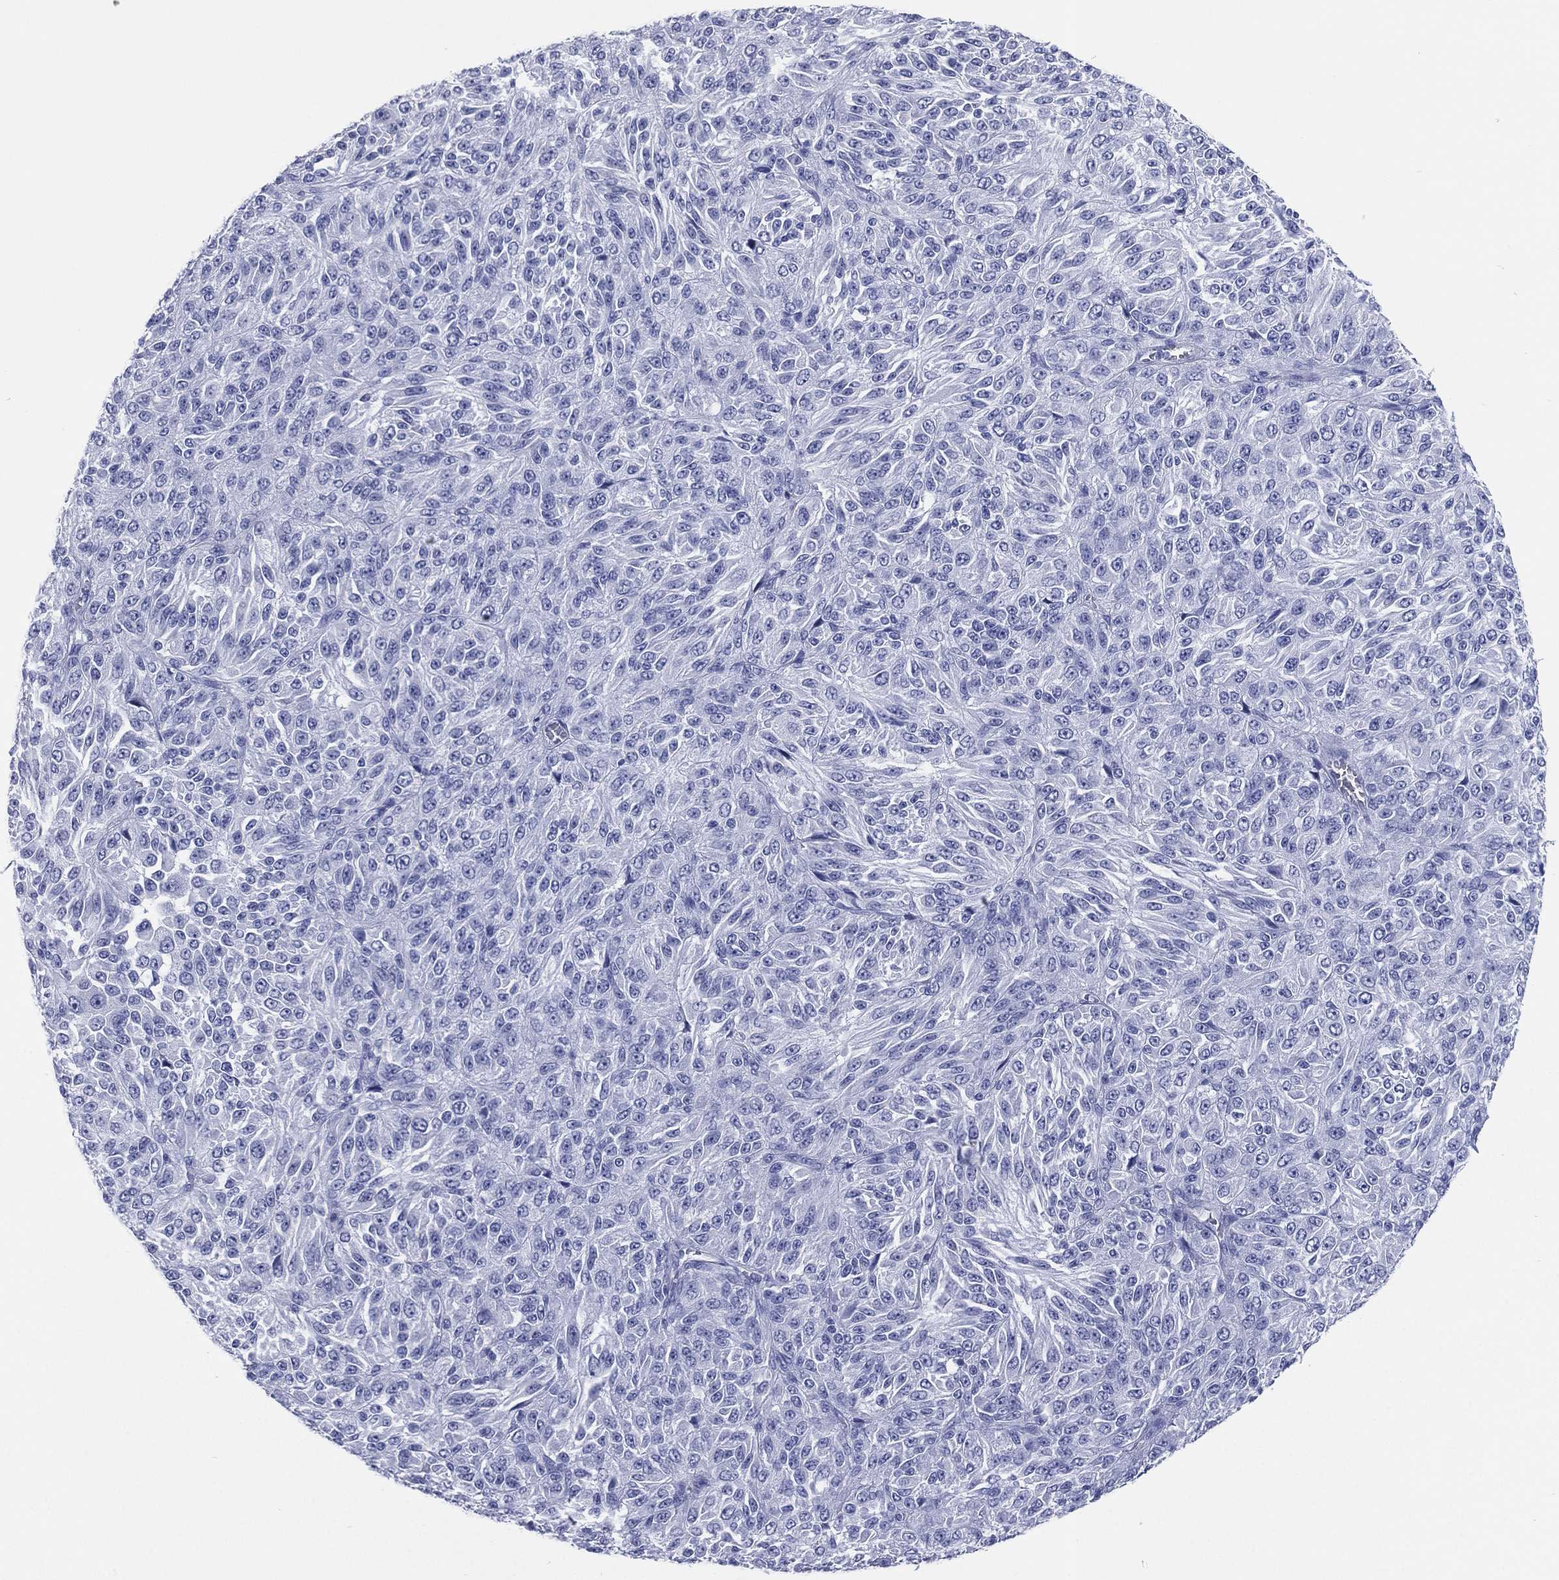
{"staining": {"intensity": "negative", "quantity": "none", "location": "none"}, "tissue": "melanoma", "cell_type": "Tumor cells", "image_type": "cancer", "snomed": [{"axis": "morphology", "description": "Malignant melanoma, Metastatic site"}, {"axis": "topography", "description": "Brain"}], "caption": "Immunohistochemistry (IHC) histopathology image of neoplastic tissue: human malignant melanoma (metastatic site) stained with DAB (3,3'-diaminobenzidine) exhibits no significant protein expression in tumor cells.", "gene": "CD79A", "patient": {"sex": "female", "age": 56}}